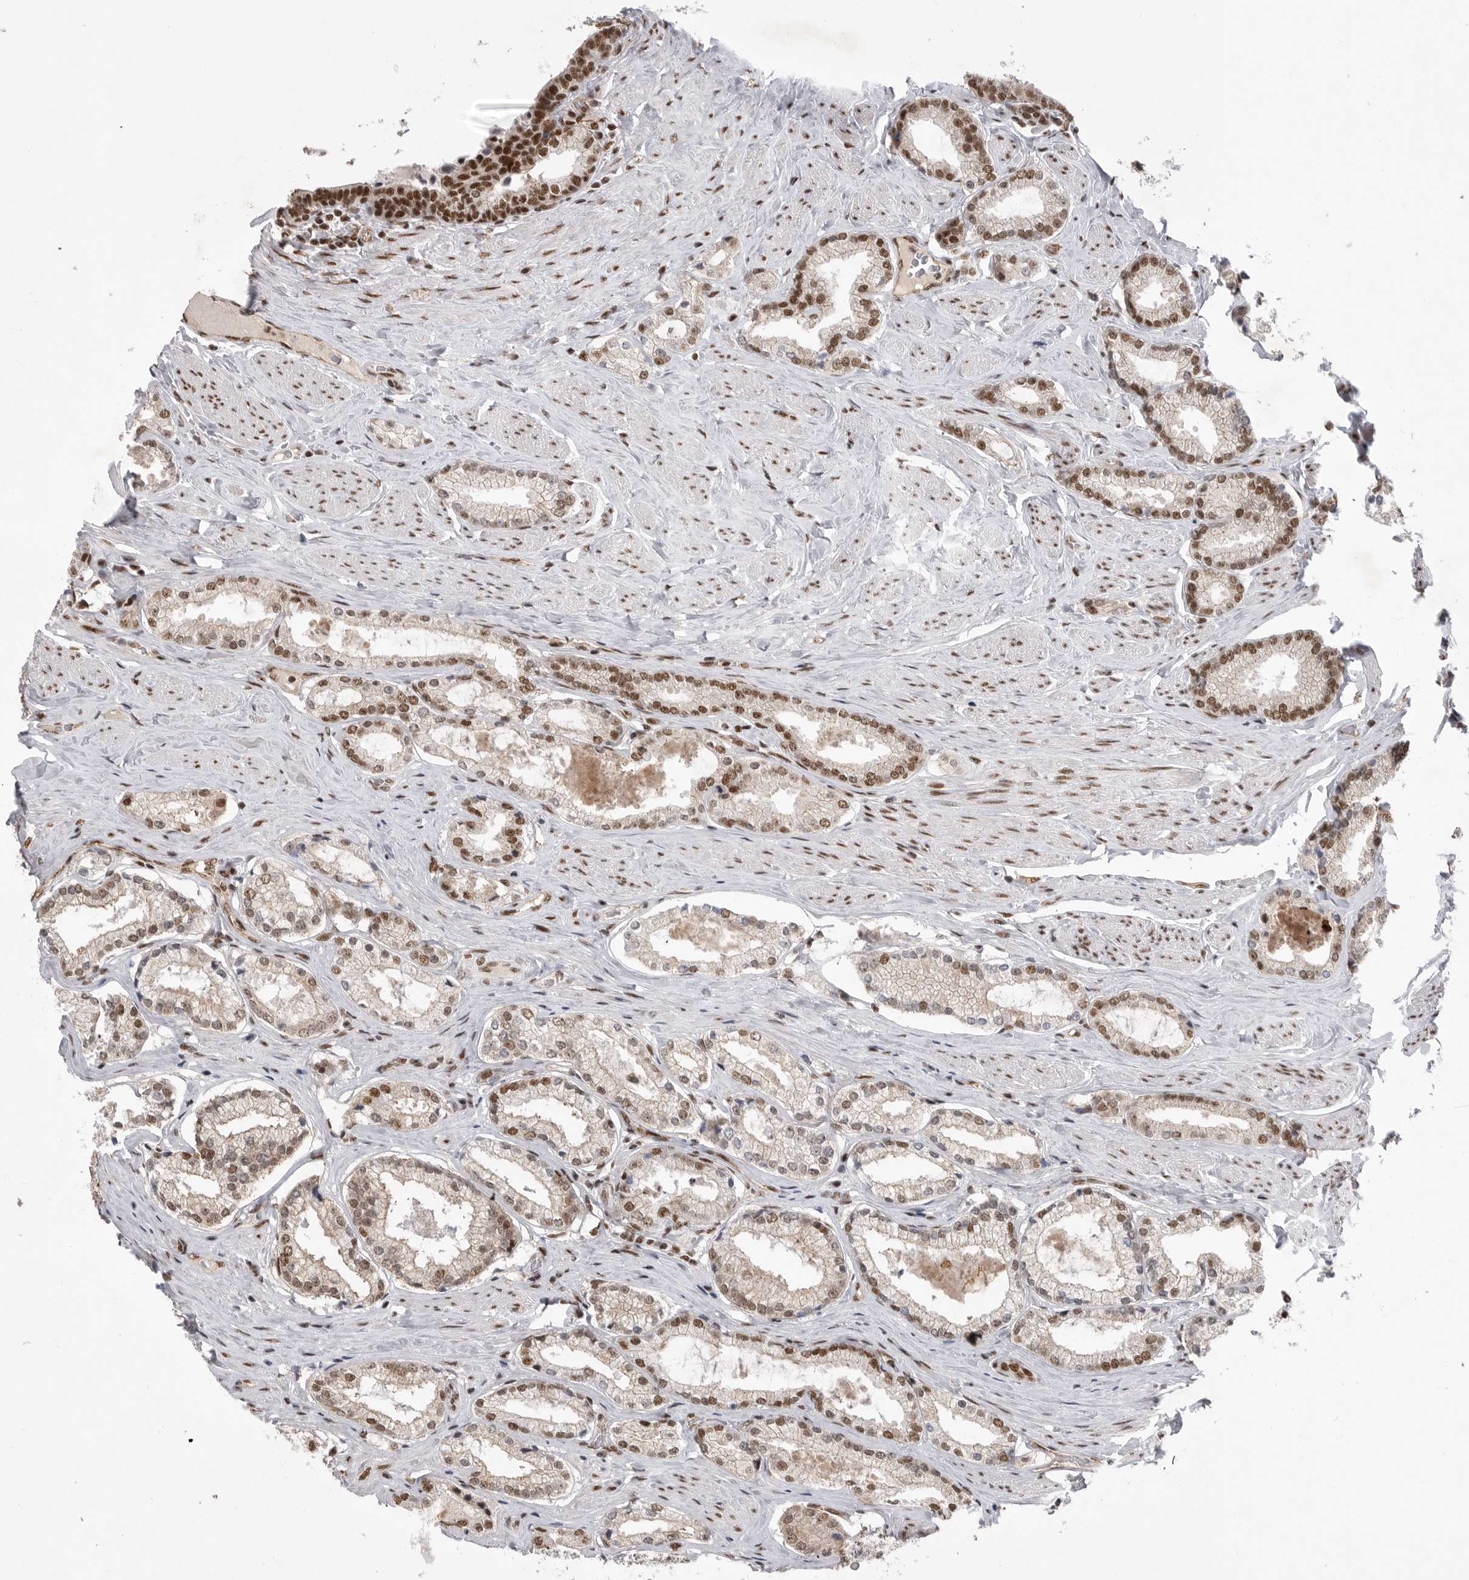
{"staining": {"intensity": "moderate", "quantity": ">75%", "location": "nuclear"}, "tissue": "prostate cancer", "cell_type": "Tumor cells", "image_type": "cancer", "snomed": [{"axis": "morphology", "description": "Adenocarcinoma, Low grade"}, {"axis": "topography", "description": "Prostate"}], "caption": "A high-resolution micrograph shows immunohistochemistry (IHC) staining of adenocarcinoma (low-grade) (prostate), which exhibits moderate nuclear staining in approximately >75% of tumor cells.", "gene": "PPP1R8", "patient": {"sex": "male", "age": 71}}